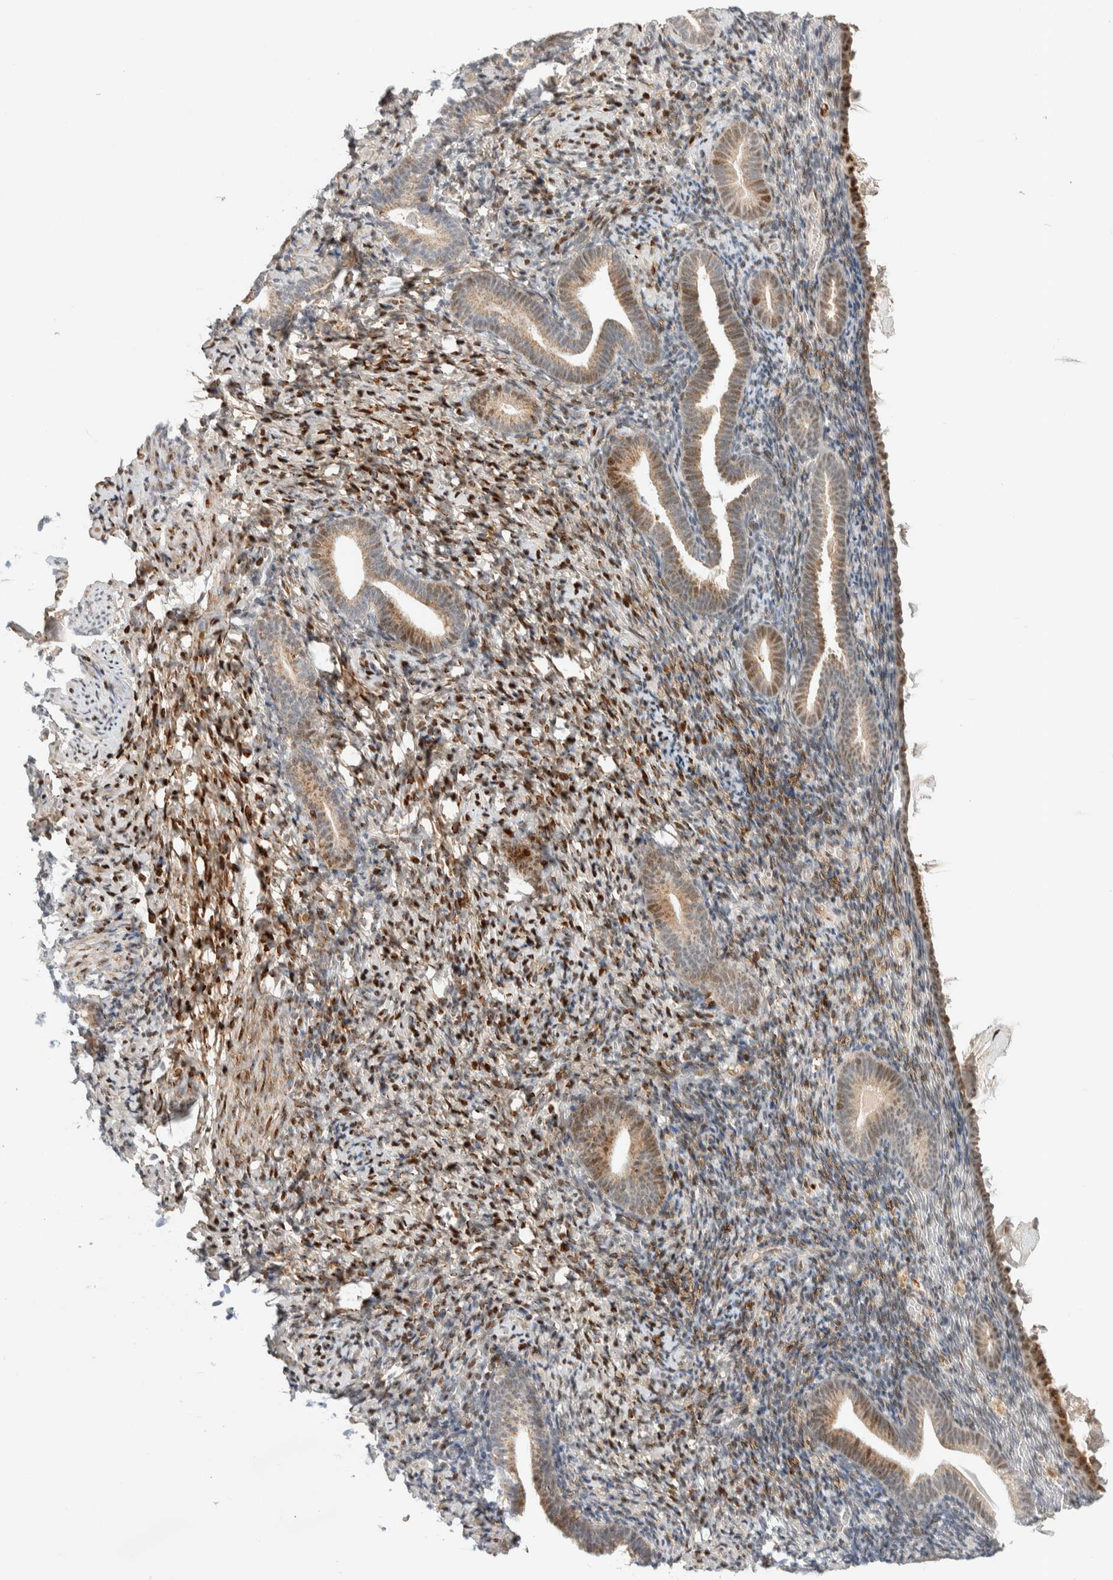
{"staining": {"intensity": "negative", "quantity": "none", "location": "none"}, "tissue": "endometrium", "cell_type": "Cells in endometrial stroma", "image_type": "normal", "snomed": [{"axis": "morphology", "description": "Normal tissue, NOS"}, {"axis": "topography", "description": "Endometrium"}], "caption": "A high-resolution image shows IHC staining of normal endometrium, which demonstrates no significant positivity in cells in endometrial stroma. (DAB immunohistochemistry, high magnification).", "gene": "TSPAN32", "patient": {"sex": "female", "age": 51}}